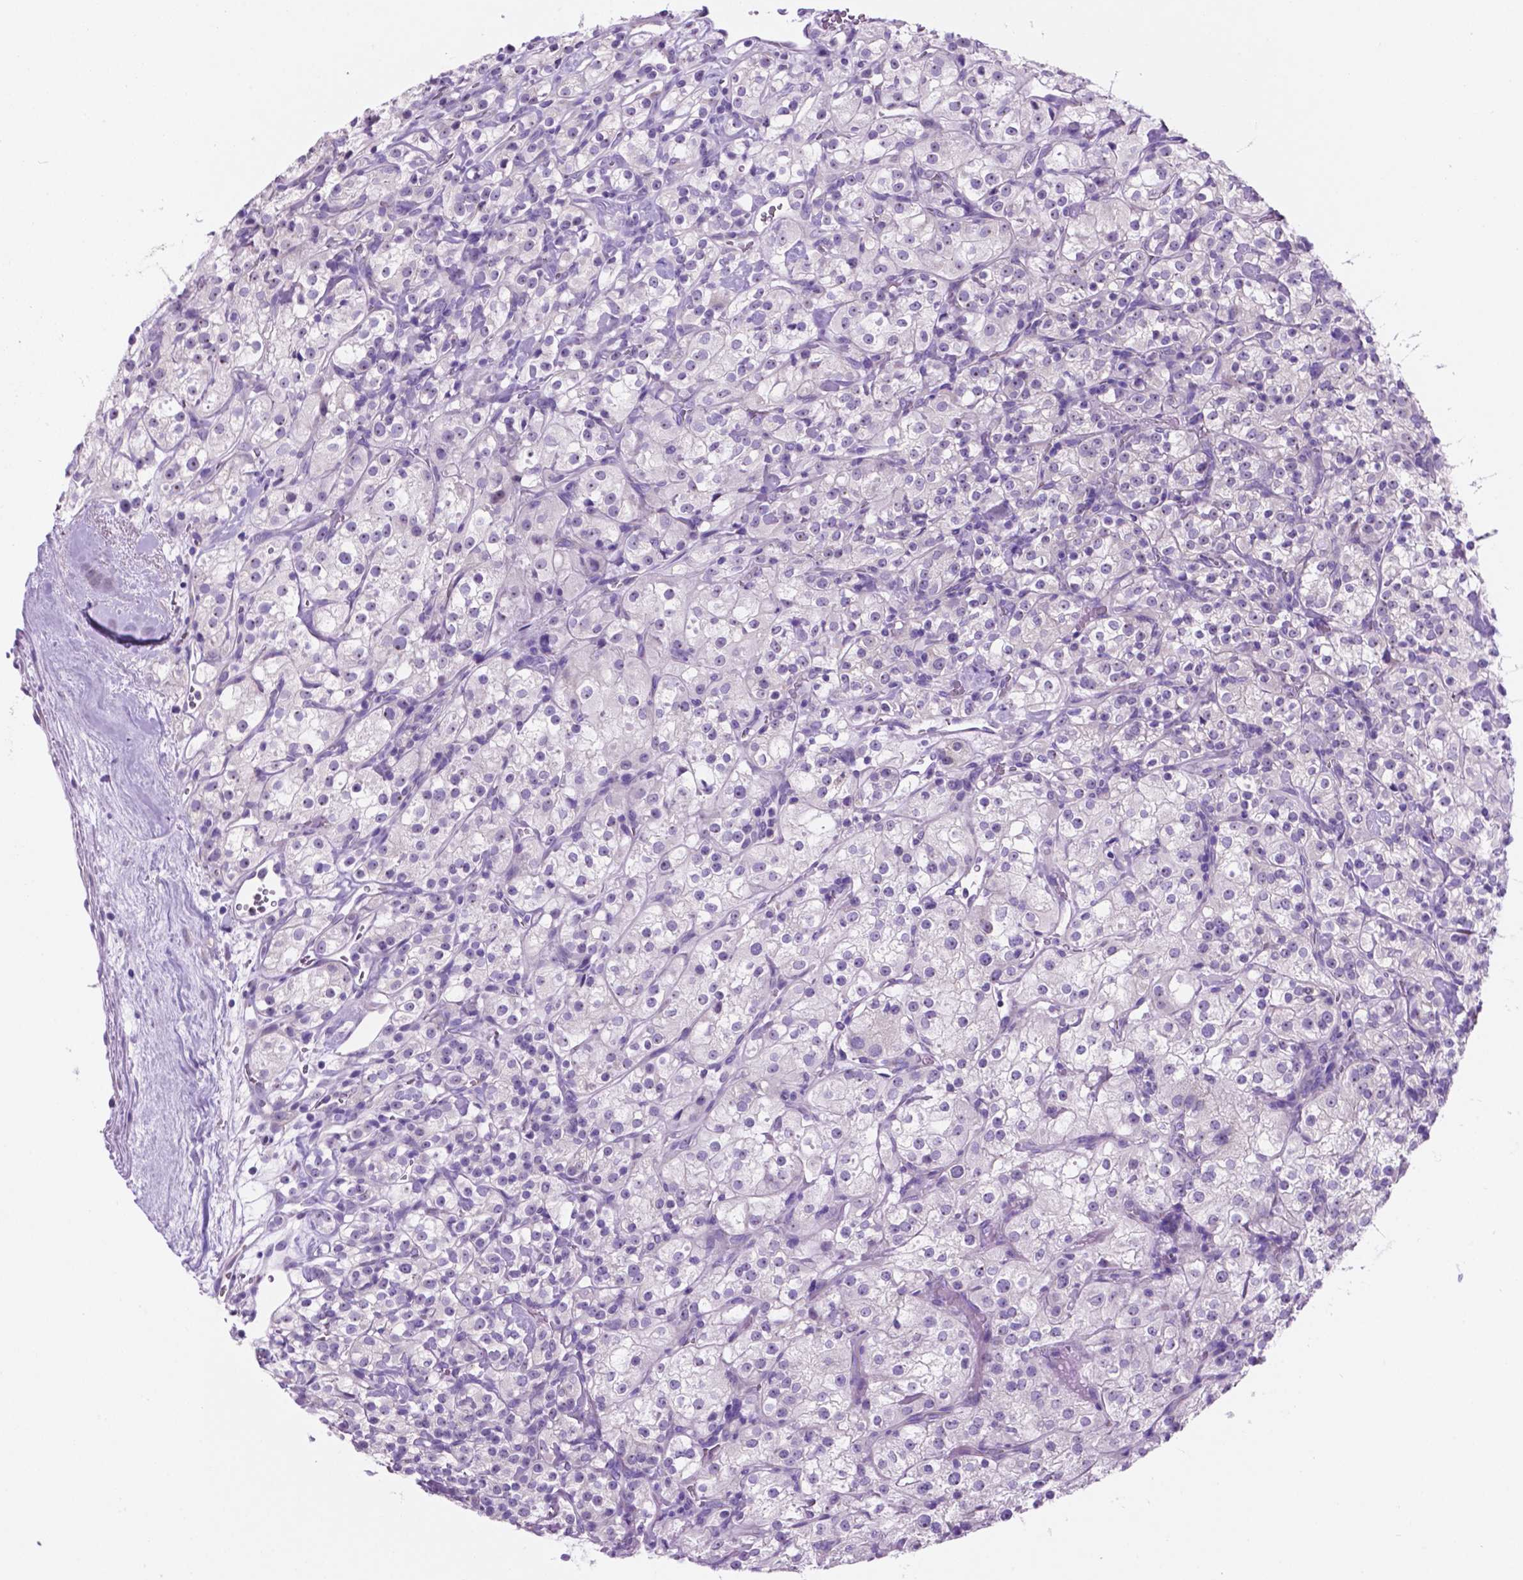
{"staining": {"intensity": "negative", "quantity": "none", "location": "none"}, "tissue": "renal cancer", "cell_type": "Tumor cells", "image_type": "cancer", "snomed": [{"axis": "morphology", "description": "Adenocarcinoma, NOS"}, {"axis": "topography", "description": "Kidney"}], "caption": "DAB (3,3'-diaminobenzidine) immunohistochemical staining of renal cancer (adenocarcinoma) demonstrates no significant staining in tumor cells.", "gene": "SPDYA", "patient": {"sex": "male", "age": 77}}